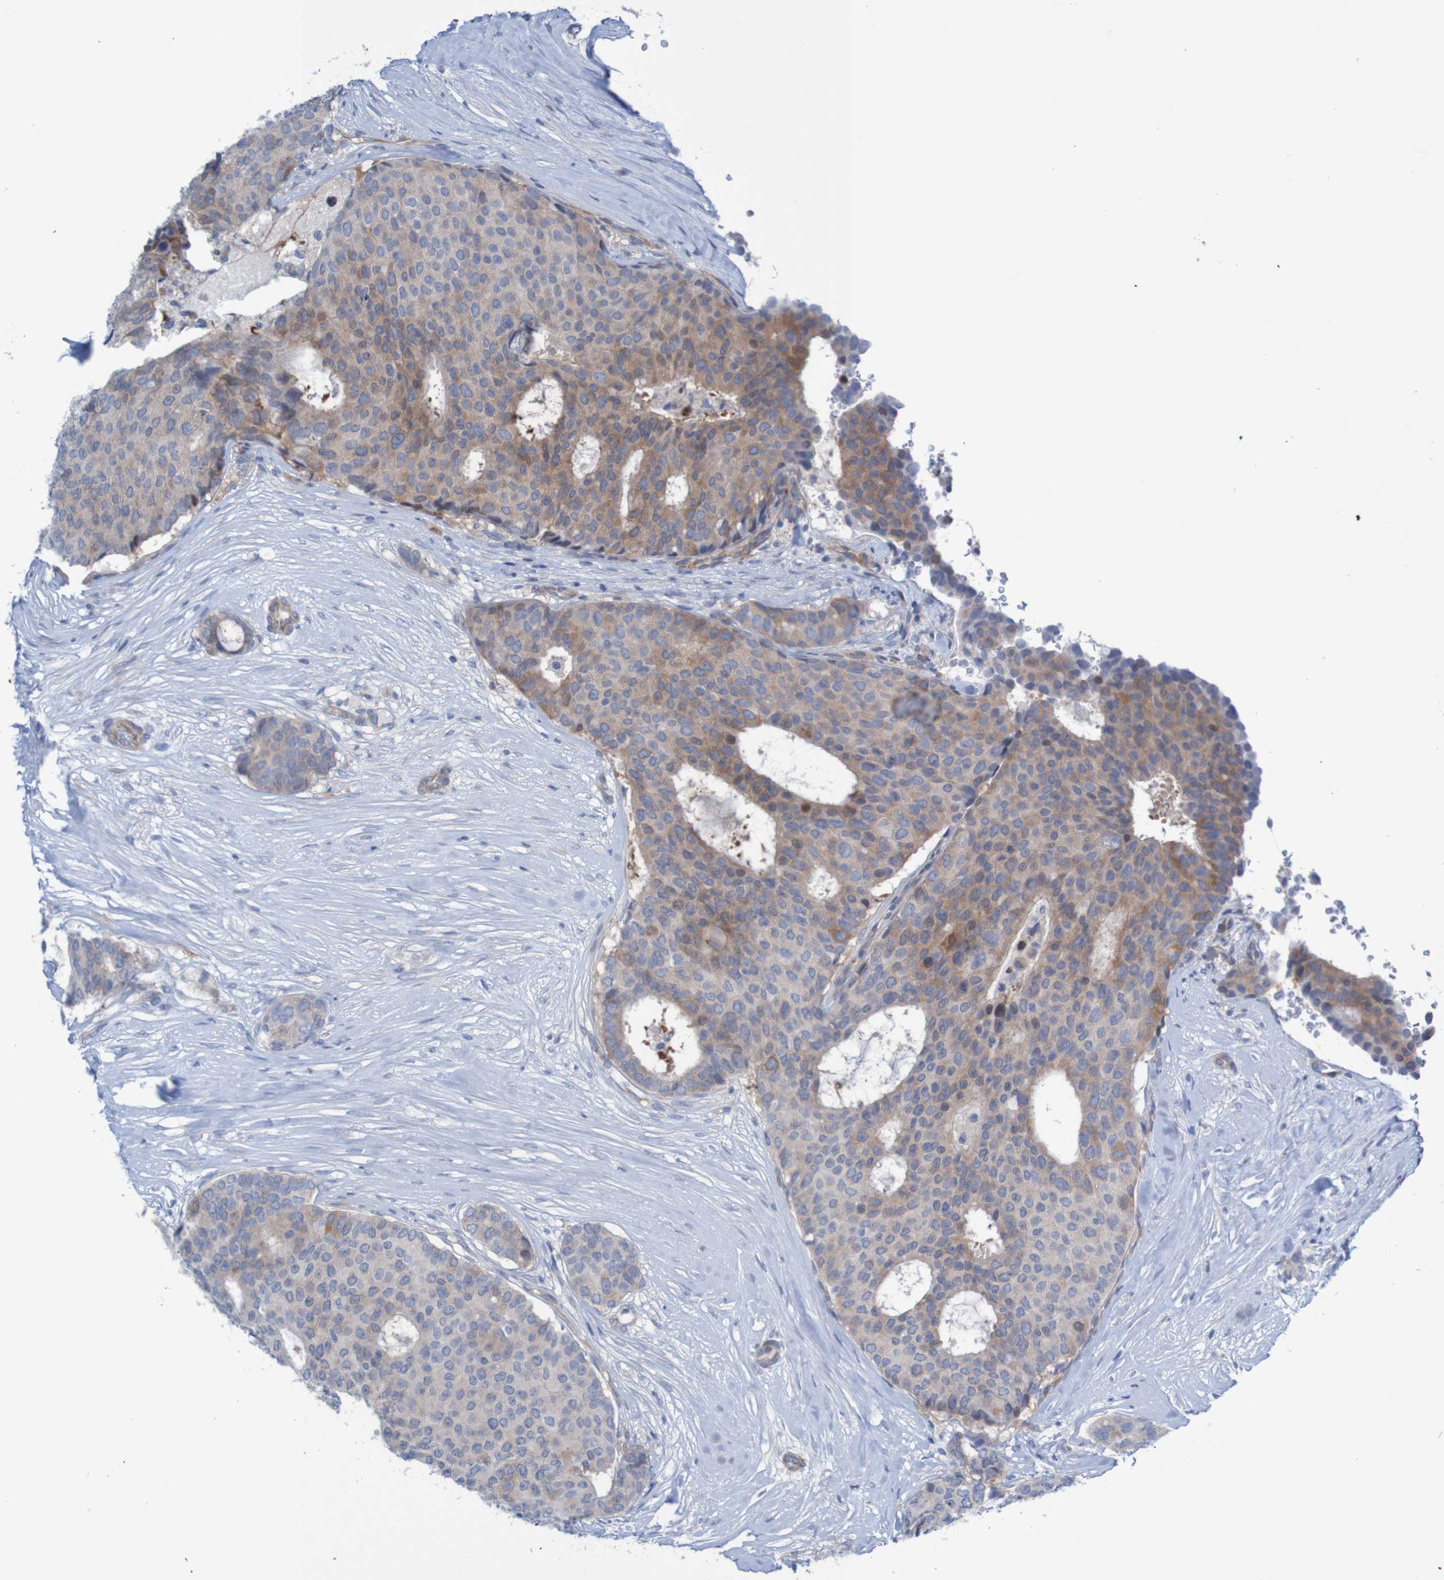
{"staining": {"intensity": "moderate", "quantity": "25%-75%", "location": "cytoplasmic/membranous"}, "tissue": "breast cancer", "cell_type": "Tumor cells", "image_type": "cancer", "snomed": [{"axis": "morphology", "description": "Duct carcinoma"}, {"axis": "topography", "description": "Breast"}], "caption": "DAB (3,3'-diaminobenzidine) immunohistochemical staining of human intraductal carcinoma (breast) reveals moderate cytoplasmic/membranous protein staining in about 25%-75% of tumor cells. (IHC, brightfield microscopy, high magnification).", "gene": "ANGPT4", "patient": {"sex": "female", "age": 75}}